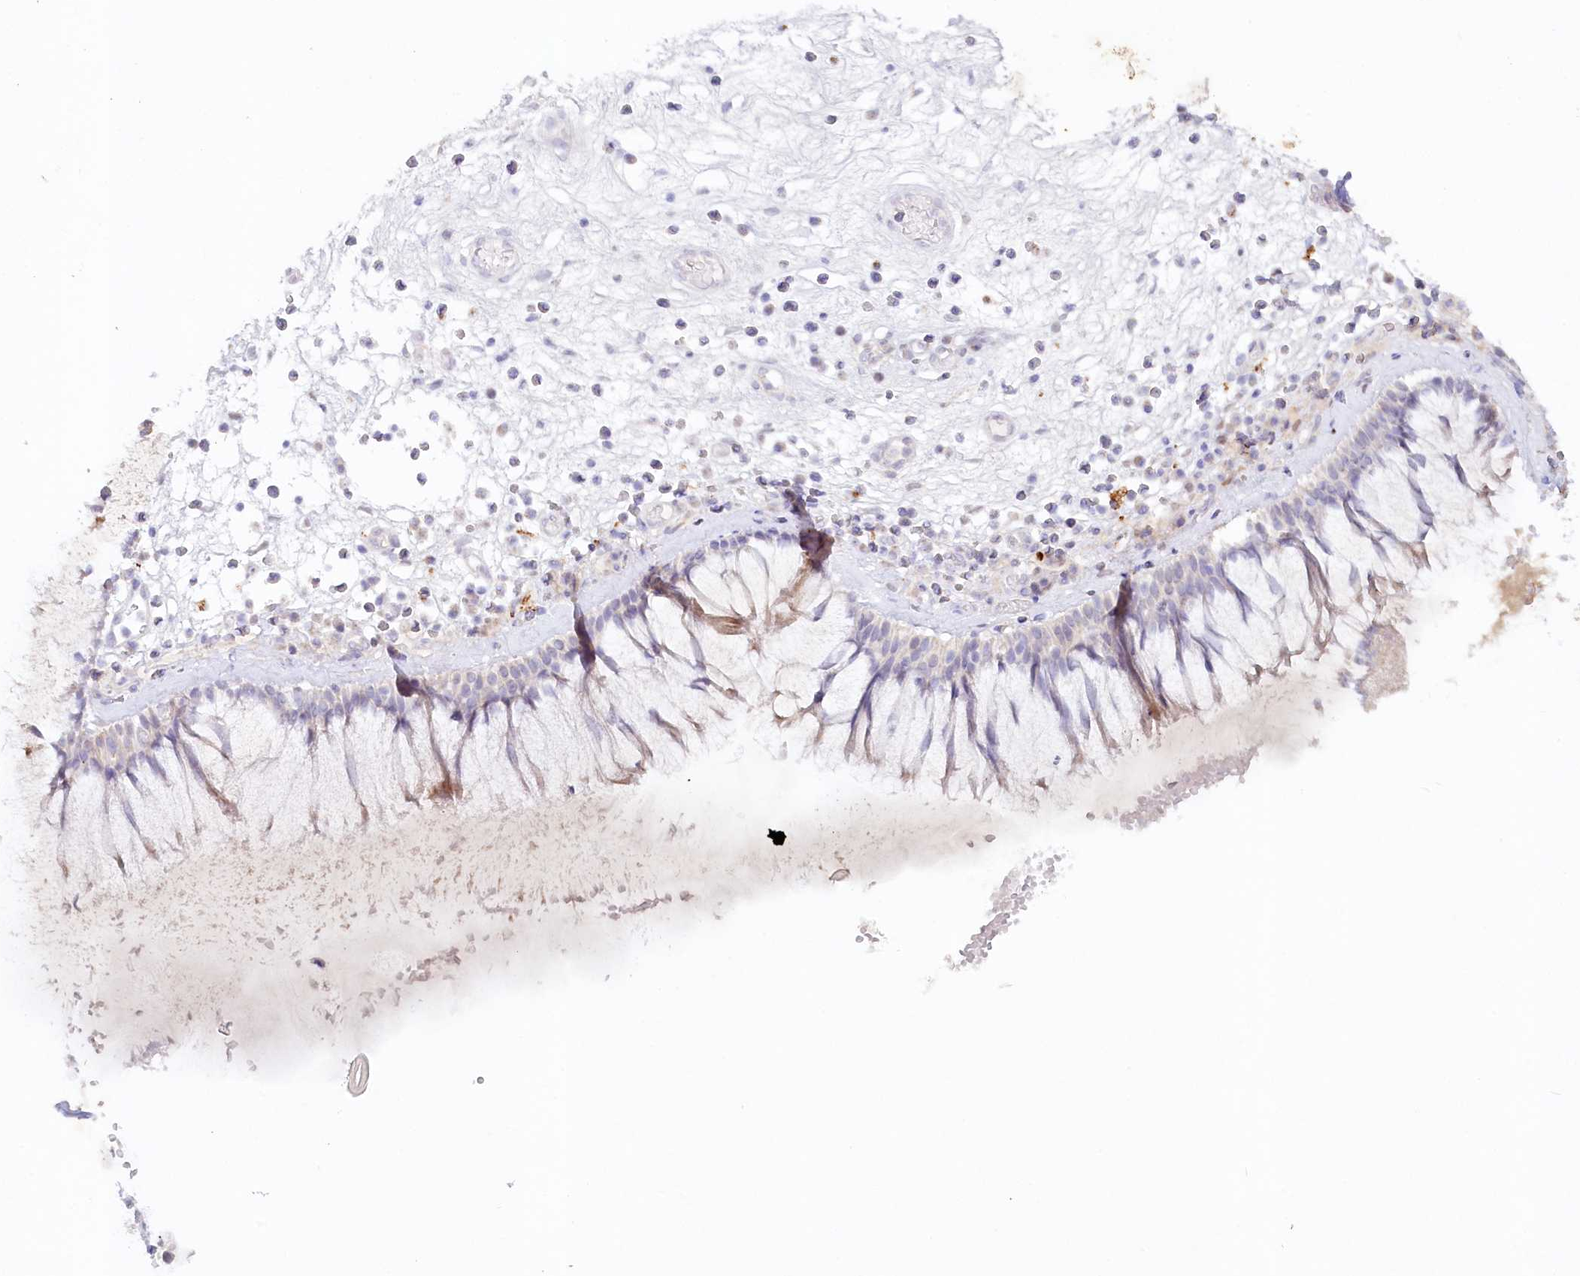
{"staining": {"intensity": "weak", "quantity": "<25%", "location": "cytoplasmic/membranous"}, "tissue": "nasopharynx", "cell_type": "Respiratory epithelial cells", "image_type": "normal", "snomed": [{"axis": "morphology", "description": "Normal tissue, NOS"}, {"axis": "morphology", "description": "Inflammation, NOS"}, {"axis": "topography", "description": "Nasopharynx"}], "caption": "Respiratory epithelial cells show no significant protein staining in unremarkable nasopharynx.", "gene": "PSAPL1", "patient": {"sex": "male", "age": 70}}